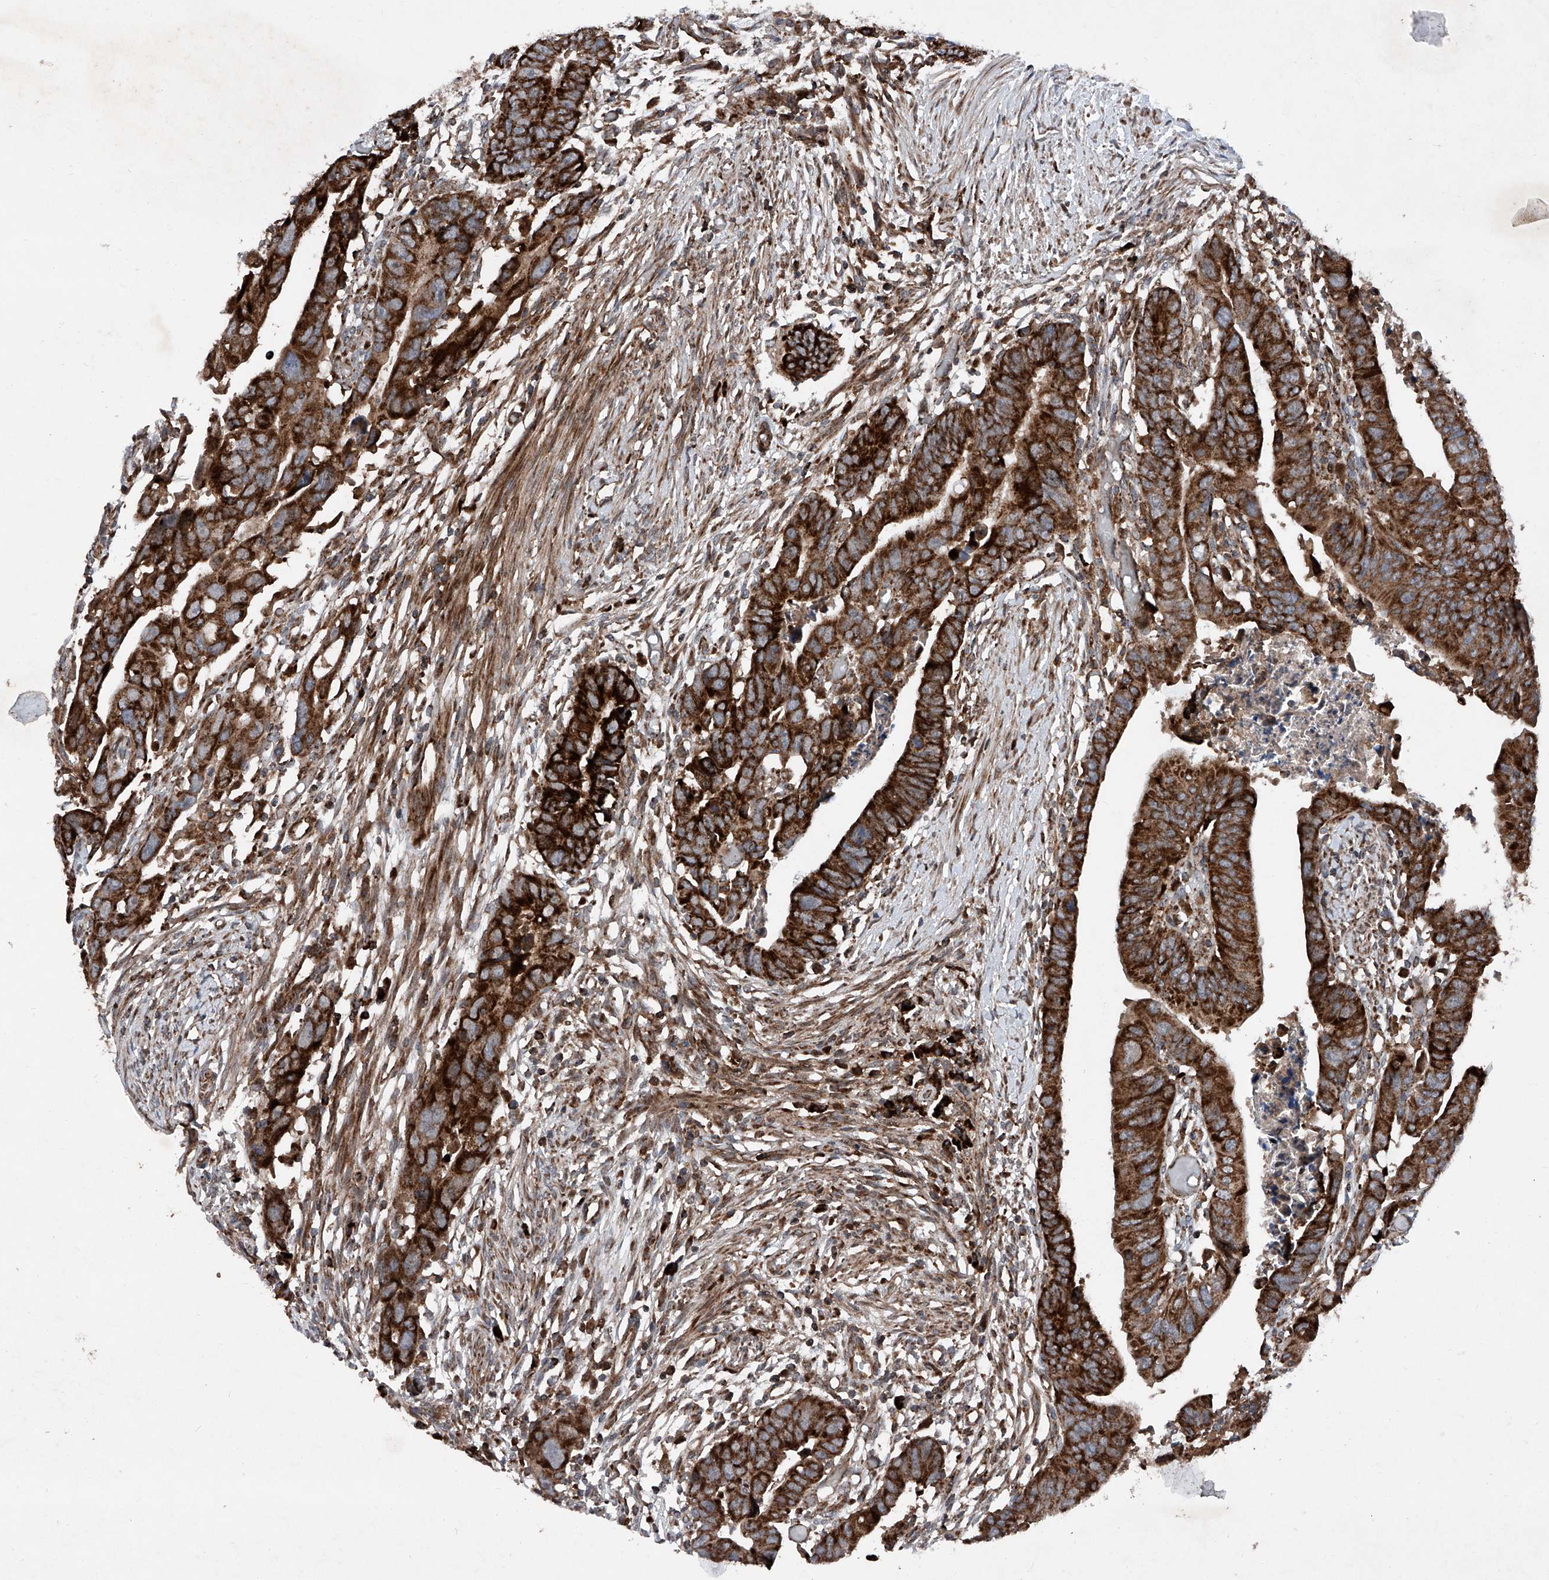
{"staining": {"intensity": "strong", "quantity": ">75%", "location": "cytoplasmic/membranous"}, "tissue": "colorectal cancer", "cell_type": "Tumor cells", "image_type": "cancer", "snomed": [{"axis": "morphology", "description": "Adenocarcinoma, NOS"}, {"axis": "topography", "description": "Rectum"}], "caption": "Colorectal cancer (adenocarcinoma) stained for a protein (brown) demonstrates strong cytoplasmic/membranous positive expression in approximately >75% of tumor cells.", "gene": "DAD1", "patient": {"sex": "female", "age": 65}}